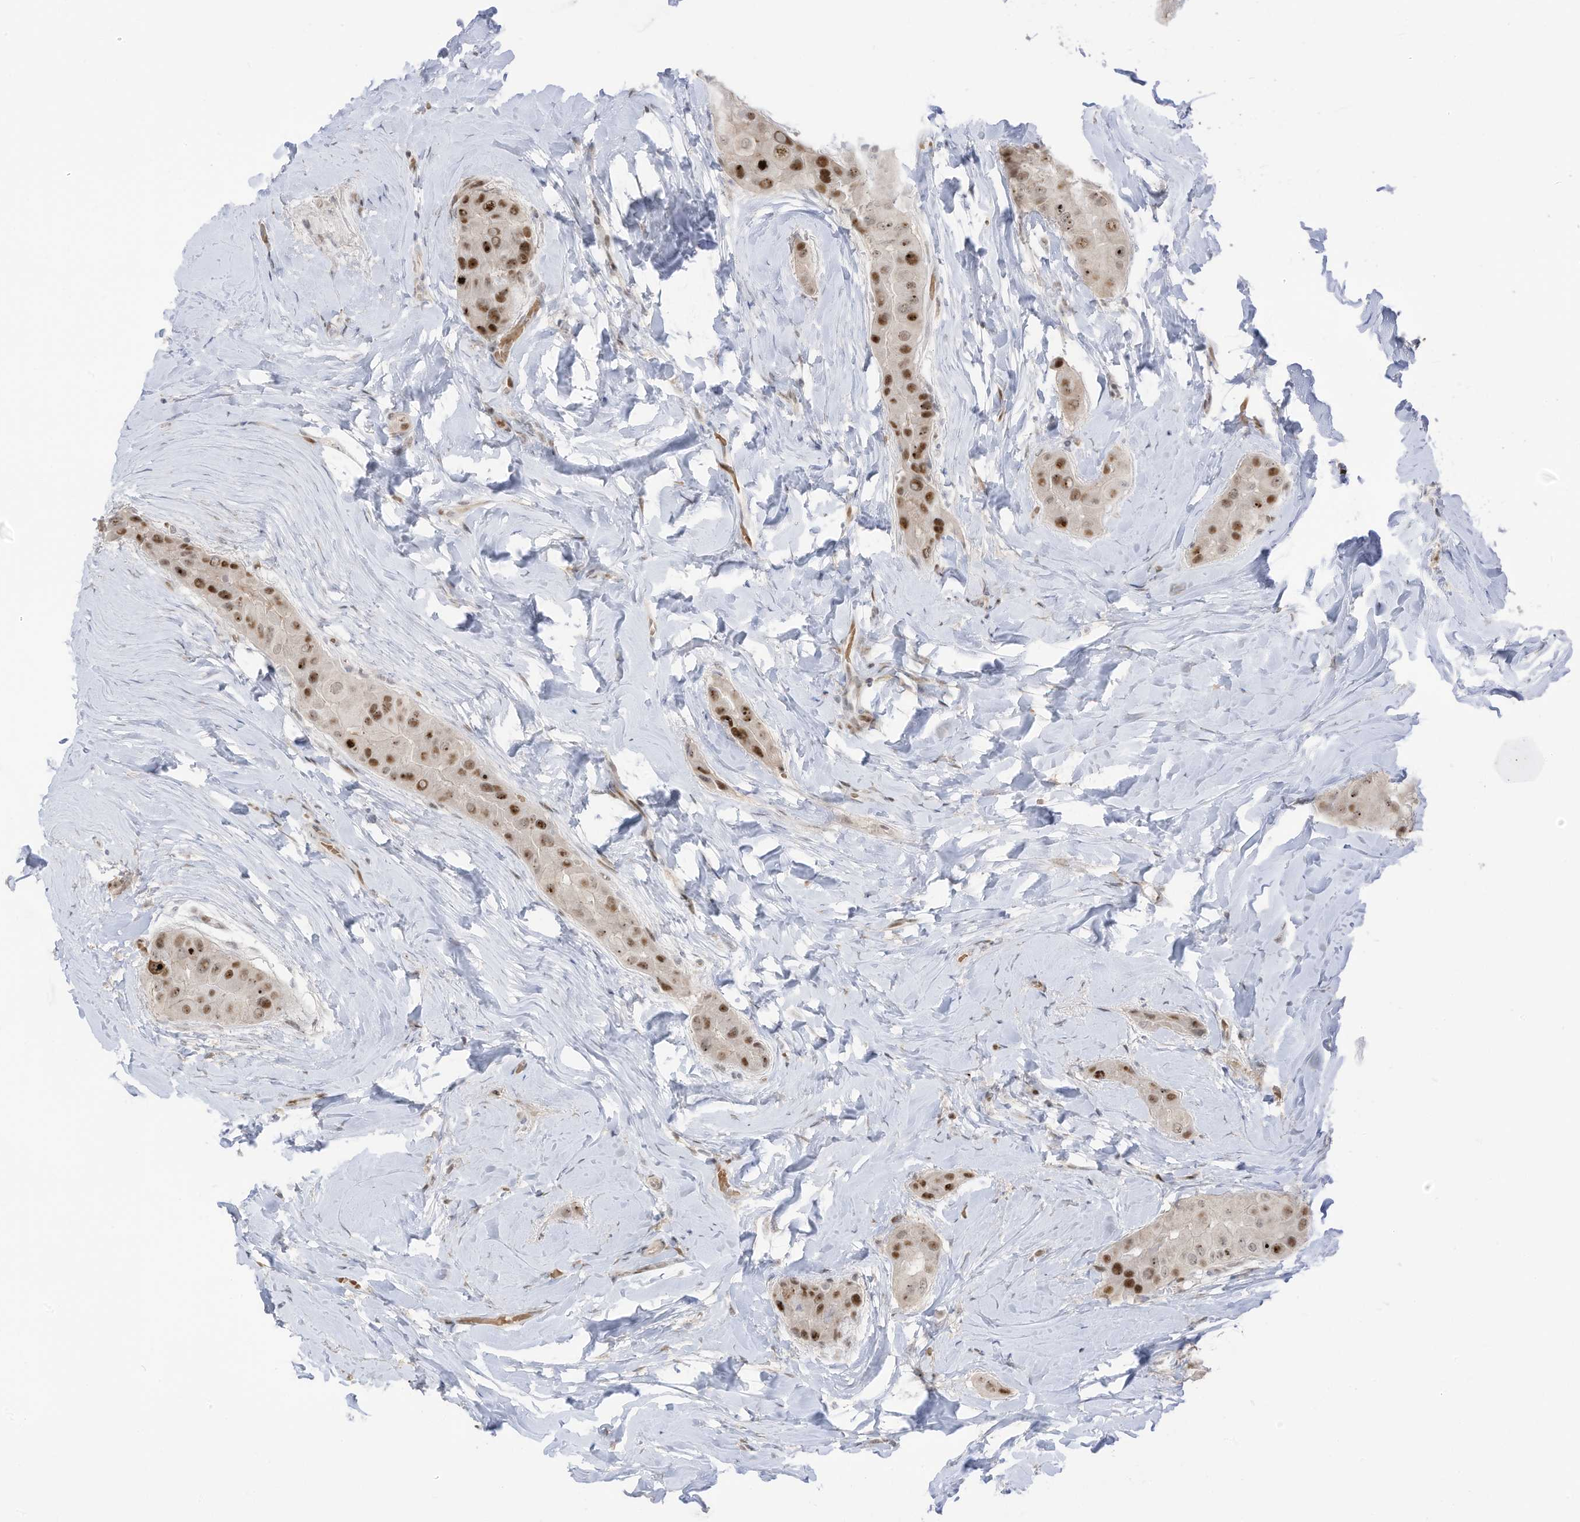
{"staining": {"intensity": "strong", "quantity": "25%-75%", "location": "nuclear"}, "tissue": "thyroid cancer", "cell_type": "Tumor cells", "image_type": "cancer", "snomed": [{"axis": "morphology", "description": "Papillary adenocarcinoma, NOS"}, {"axis": "topography", "description": "Thyroid gland"}], "caption": "Protein staining of papillary adenocarcinoma (thyroid) tissue shows strong nuclear expression in about 25%-75% of tumor cells. (brown staining indicates protein expression, while blue staining denotes nuclei).", "gene": "ZCWPW2", "patient": {"sex": "male", "age": 33}}